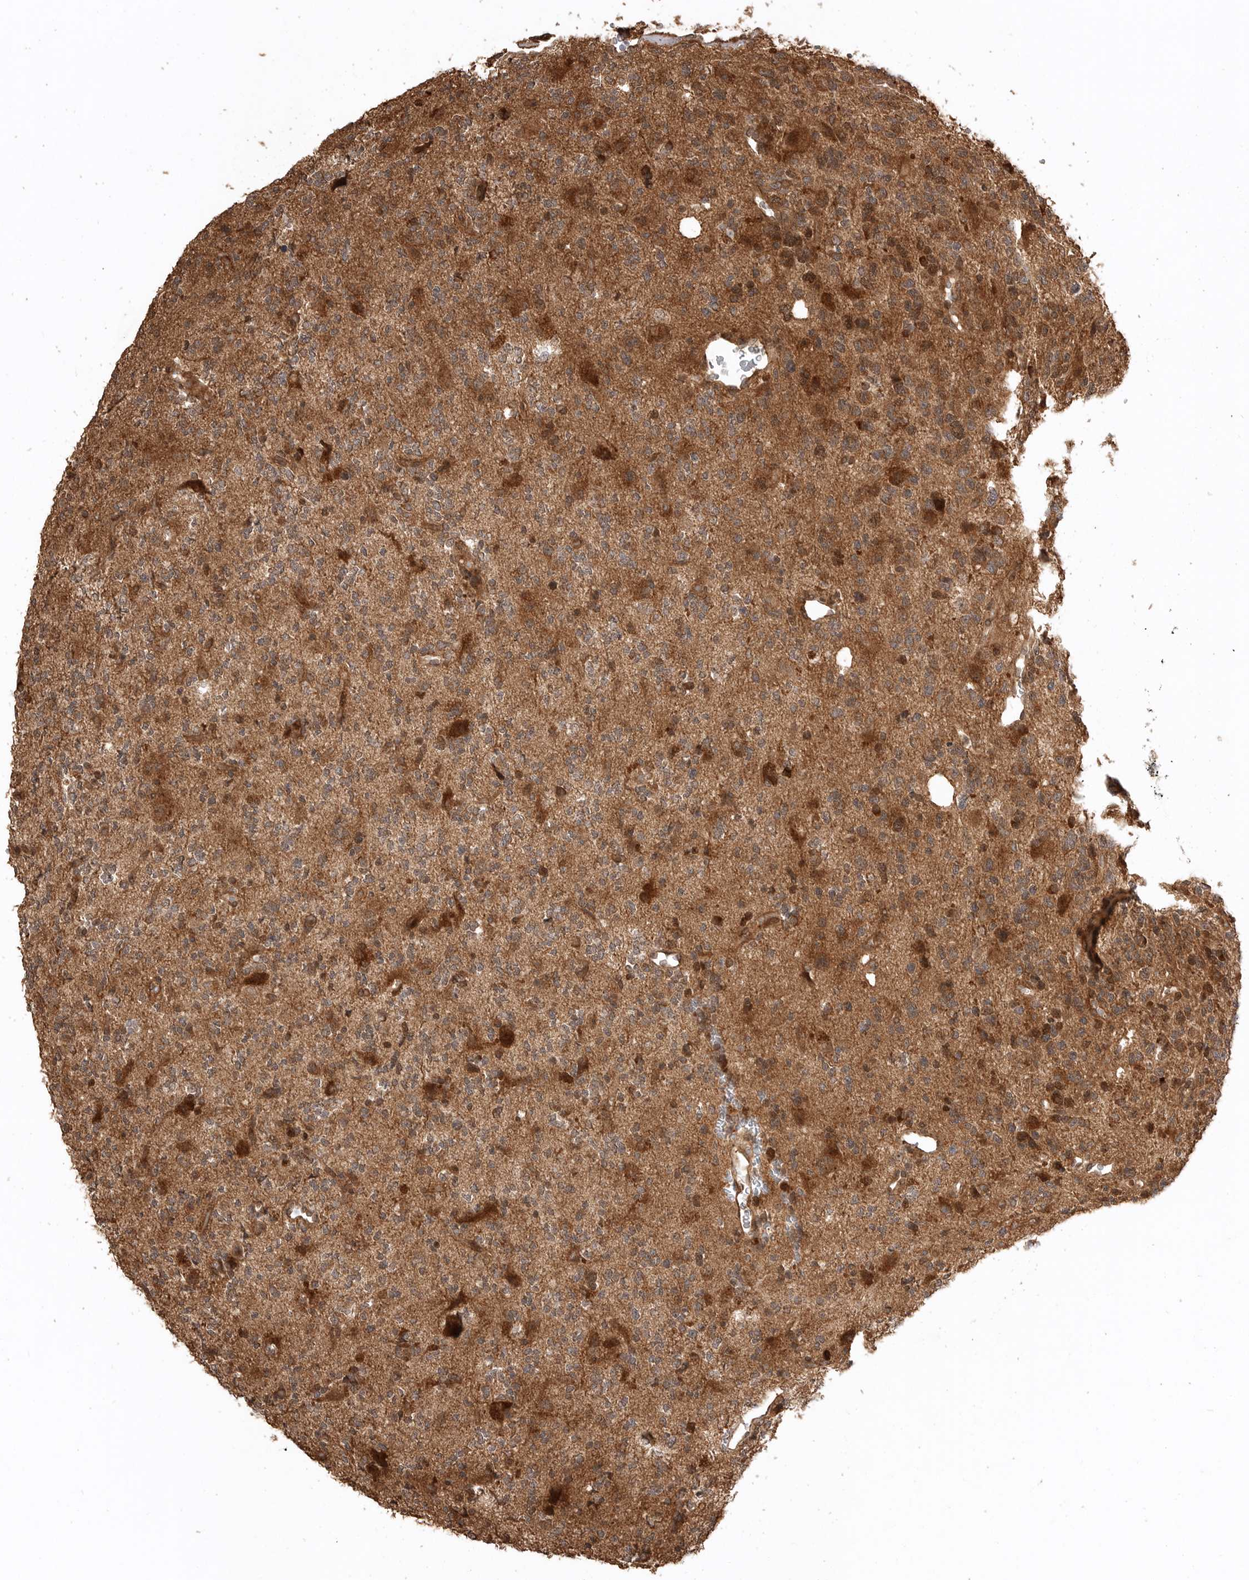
{"staining": {"intensity": "moderate", "quantity": ">75%", "location": "cytoplasmic/membranous"}, "tissue": "glioma", "cell_type": "Tumor cells", "image_type": "cancer", "snomed": [{"axis": "morphology", "description": "Glioma, malignant, High grade"}, {"axis": "topography", "description": "Brain"}], "caption": "A medium amount of moderate cytoplasmic/membranous expression is appreciated in approximately >75% of tumor cells in glioma tissue.", "gene": "BOC", "patient": {"sex": "female", "age": 62}}